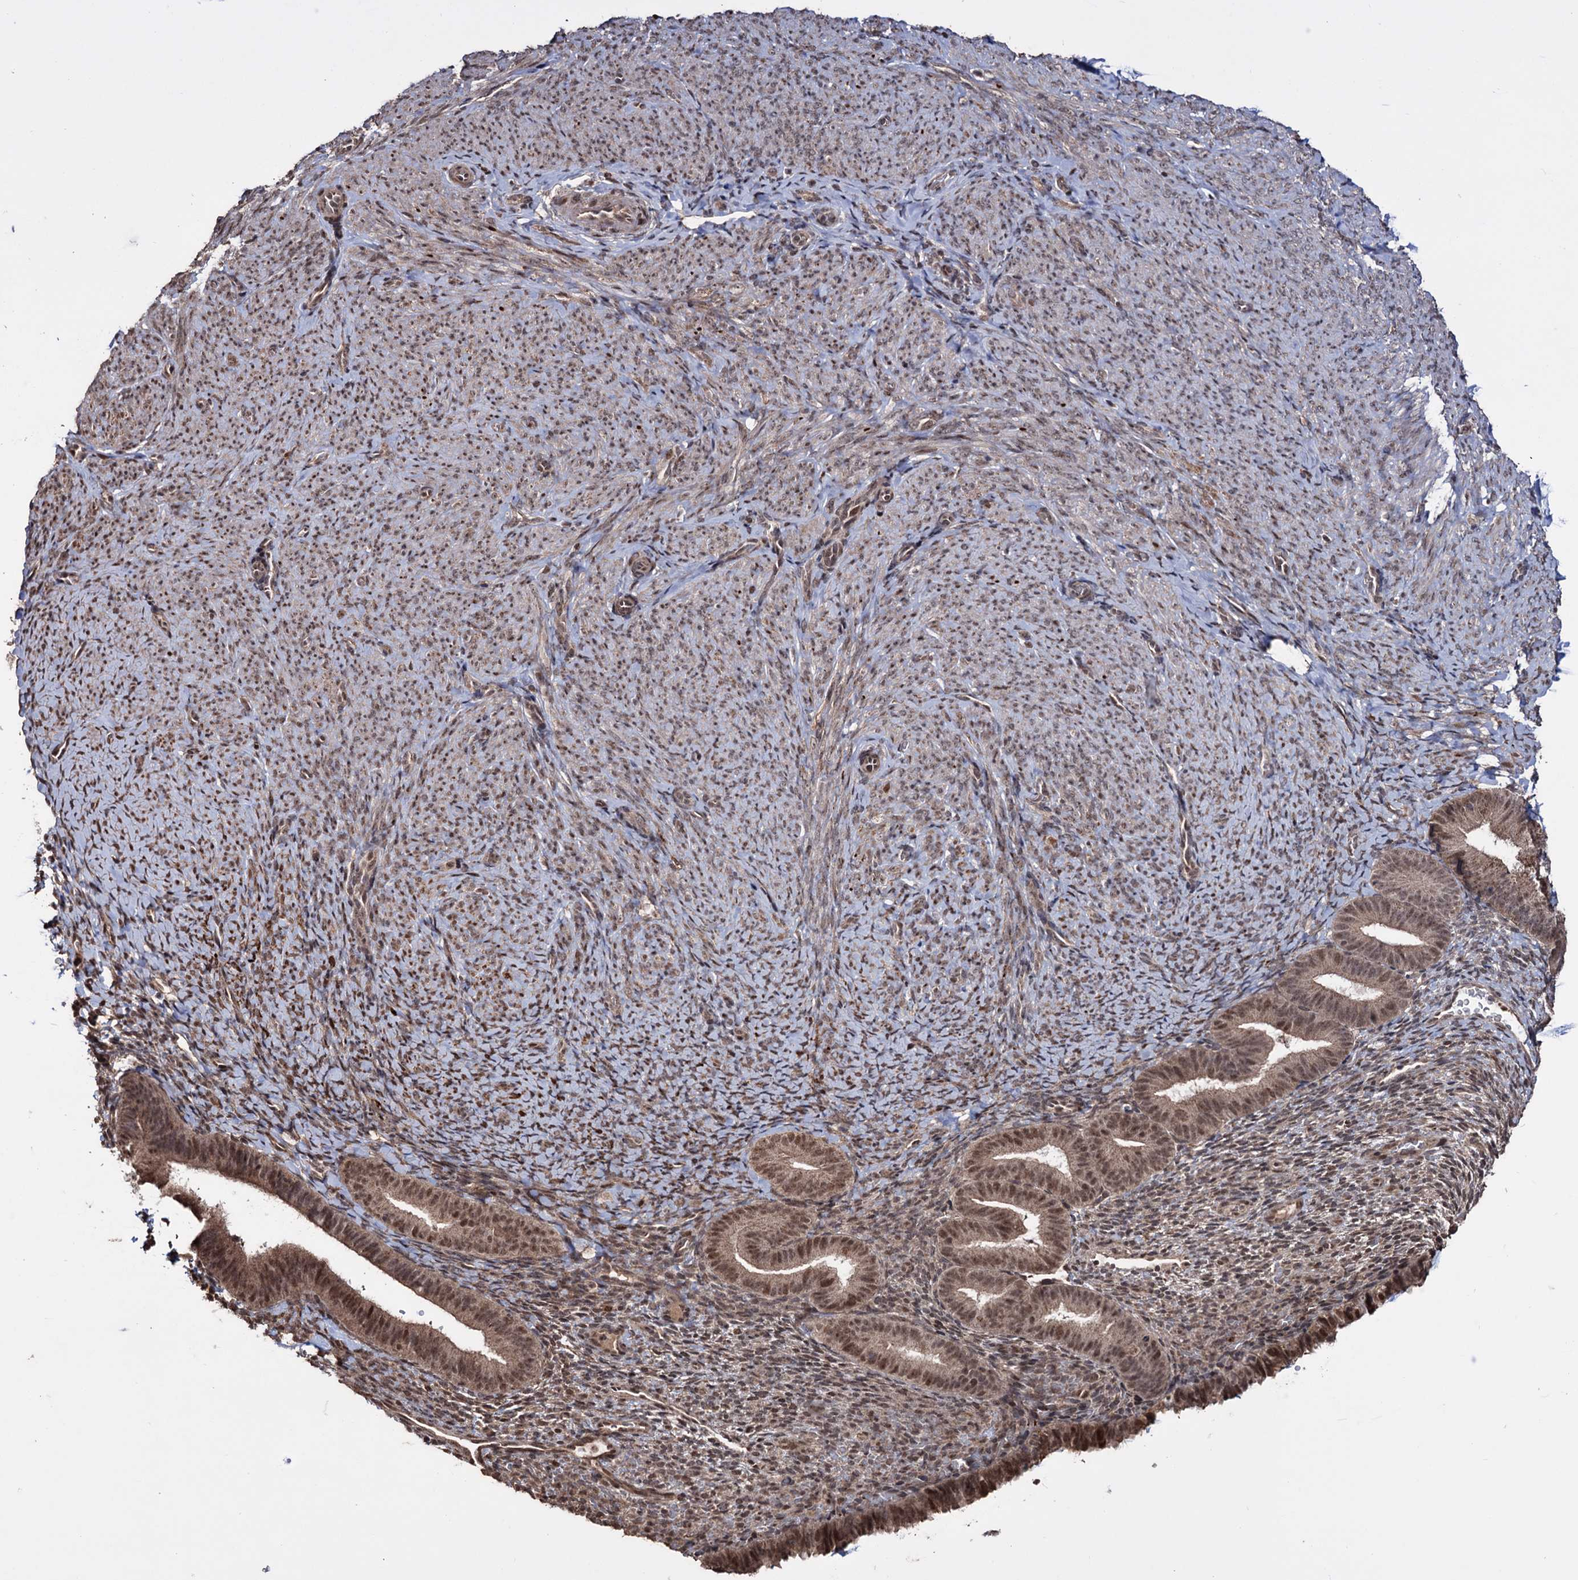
{"staining": {"intensity": "moderate", "quantity": "<25%", "location": "nuclear"}, "tissue": "endometrium", "cell_type": "Cells in endometrial stroma", "image_type": "normal", "snomed": [{"axis": "morphology", "description": "Normal tissue, NOS"}, {"axis": "topography", "description": "Endometrium"}], "caption": "Immunohistochemical staining of unremarkable endometrium shows <25% levels of moderate nuclear protein staining in approximately <25% of cells in endometrial stroma.", "gene": "KLF5", "patient": {"sex": "female", "age": 65}}